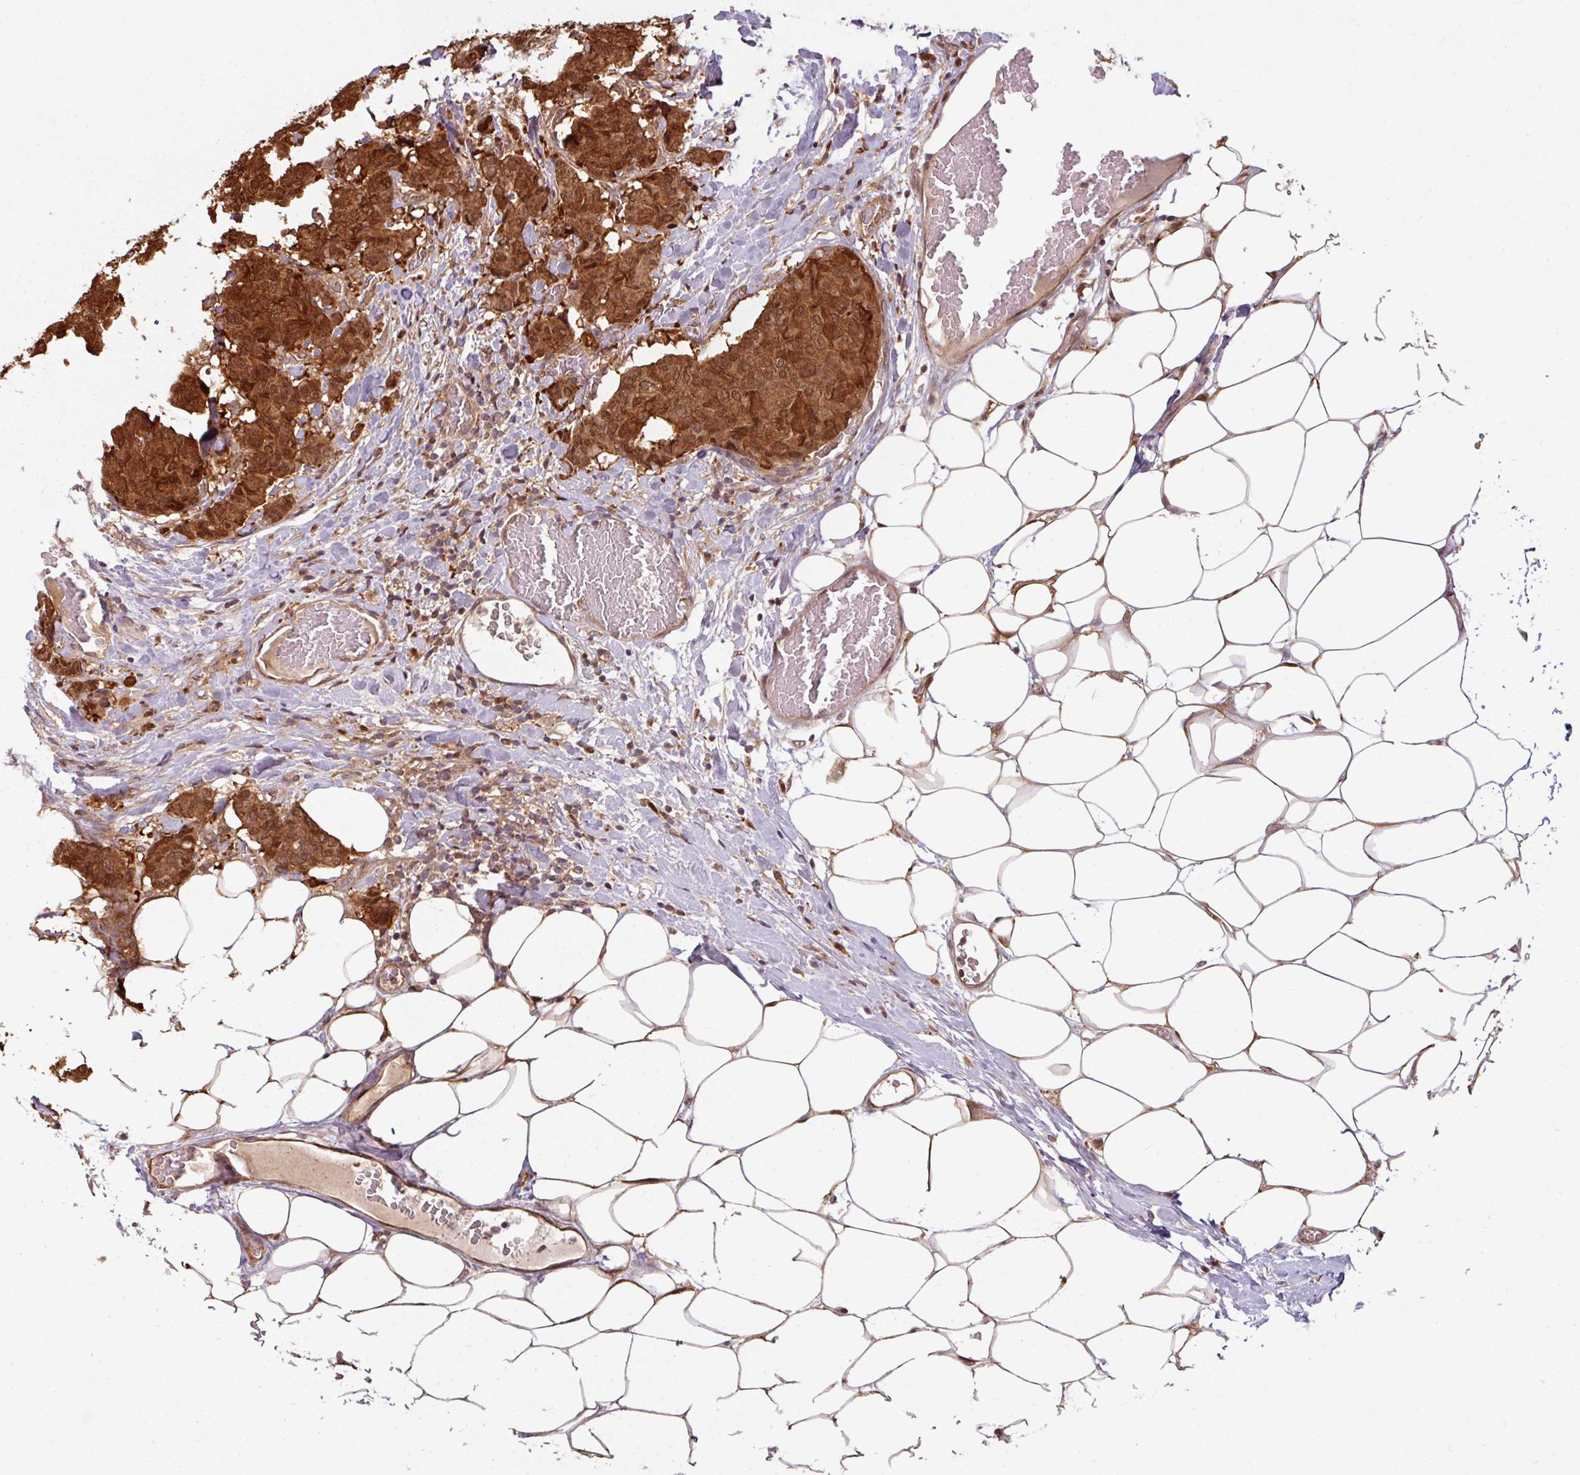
{"staining": {"intensity": "strong", "quantity": ">75%", "location": "cytoplasmic/membranous,nuclear"}, "tissue": "breast cancer", "cell_type": "Tumor cells", "image_type": "cancer", "snomed": [{"axis": "morphology", "description": "Duct carcinoma"}, {"axis": "topography", "description": "Breast"}], "caption": "The histopathology image demonstrates staining of intraductal carcinoma (breast), revealing strong cytoplasmic/membranous and nuclear protein positivity (brown color) within tumor cells.", "gene": "KCTD11", "patient": {"sex": "female", "age": 75}}